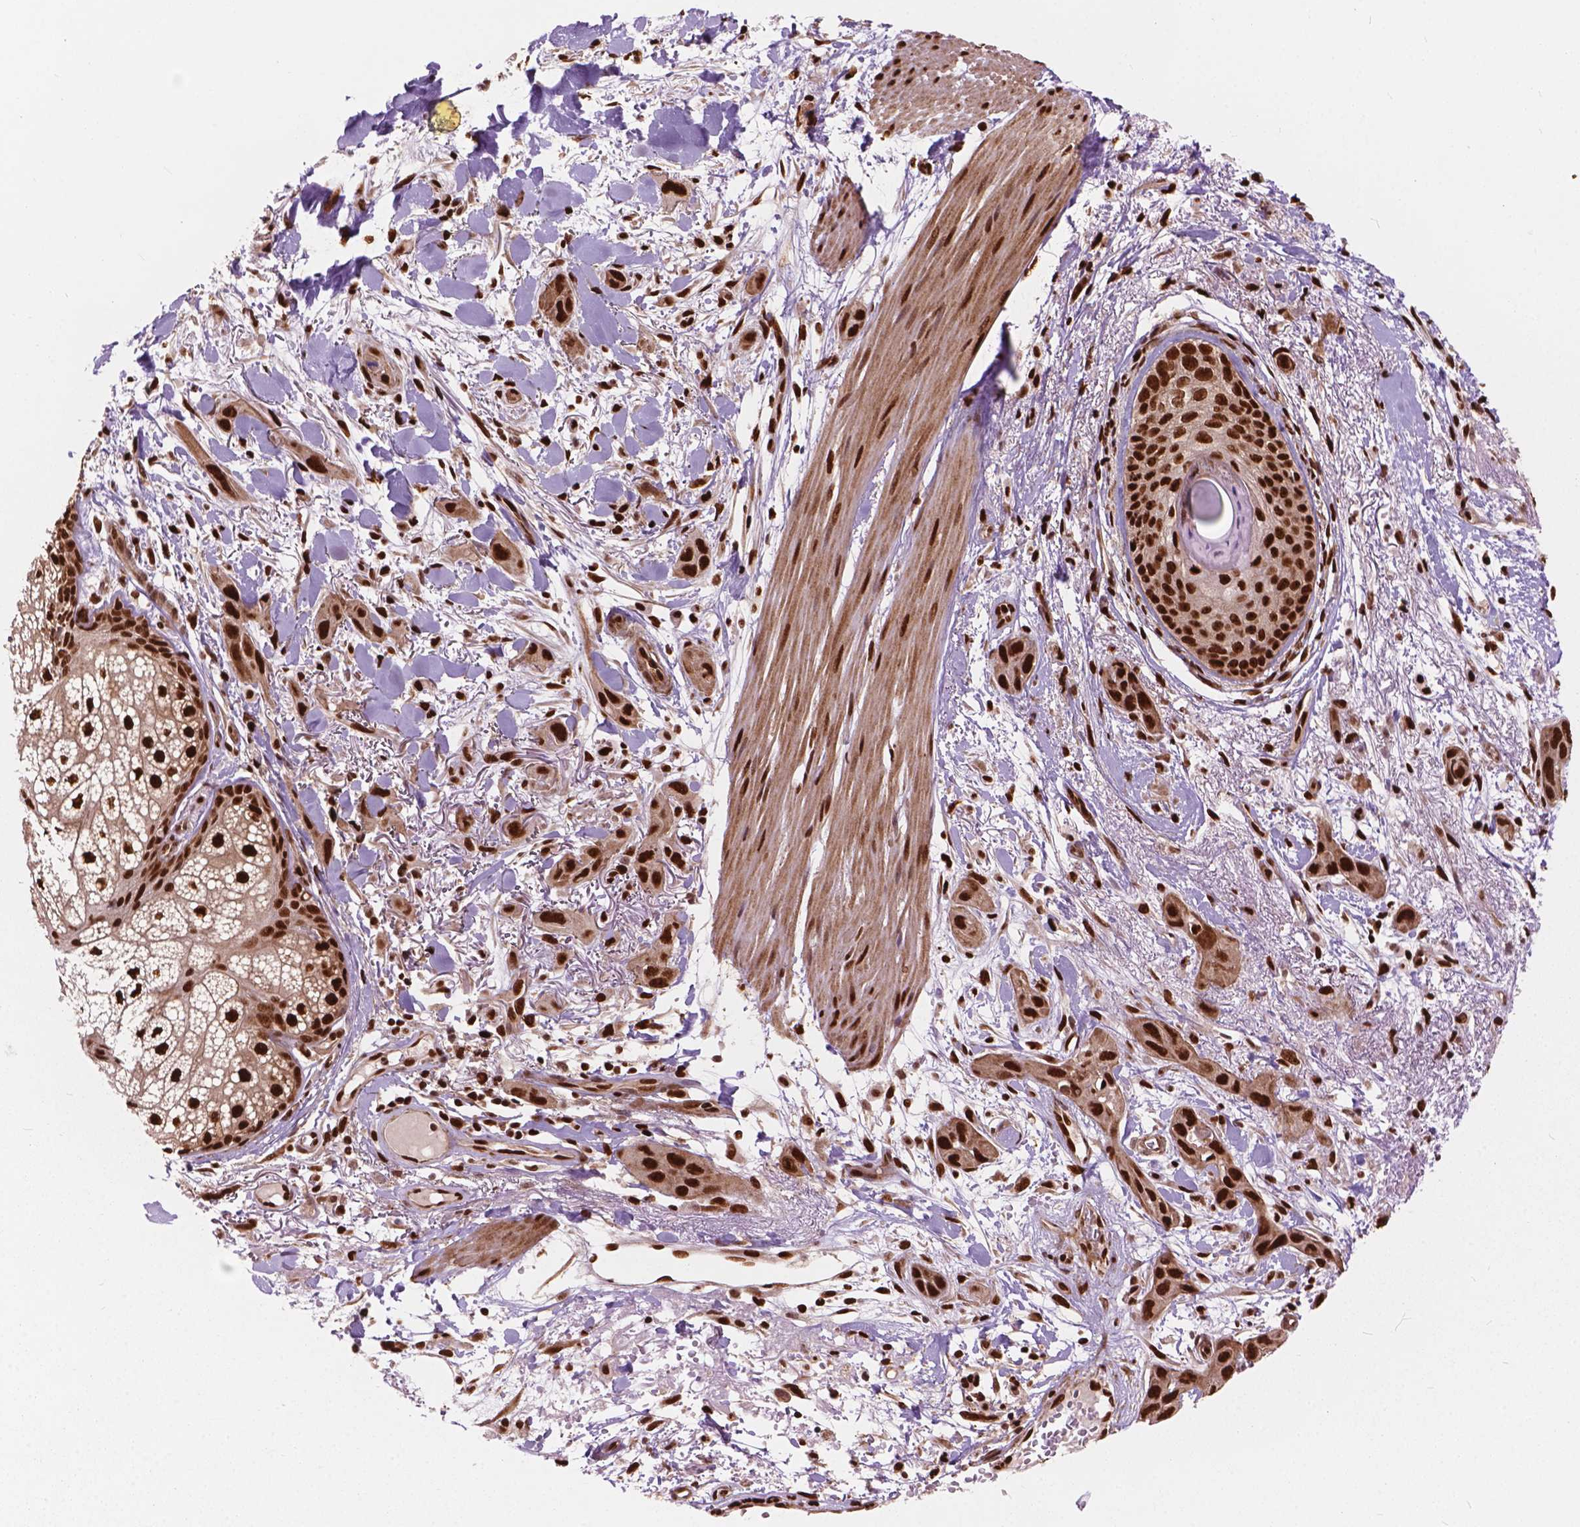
{"staining": {"intensity": "strong", "quantity": ">75%", "location": "nuclear"}, "tissue": "skin cancer", "cell_type": "Tumor cells", "image_type": "cancer", "snomed": [{"axis": "morphology", "description": "Squamous cell carcinoma, NOS"}, {"axis": "topography", "description": "Skin"}], "caption": "Skin squamous cell carcinoma stained with DAB (3,3'-diaminobenzidine) immunohistochemistry demonstrates high levels of strong nuclear positivity in about >75% of tumor cells.", "gene": "ANP32B", "patient": {"sex": "male", "age": 79}}